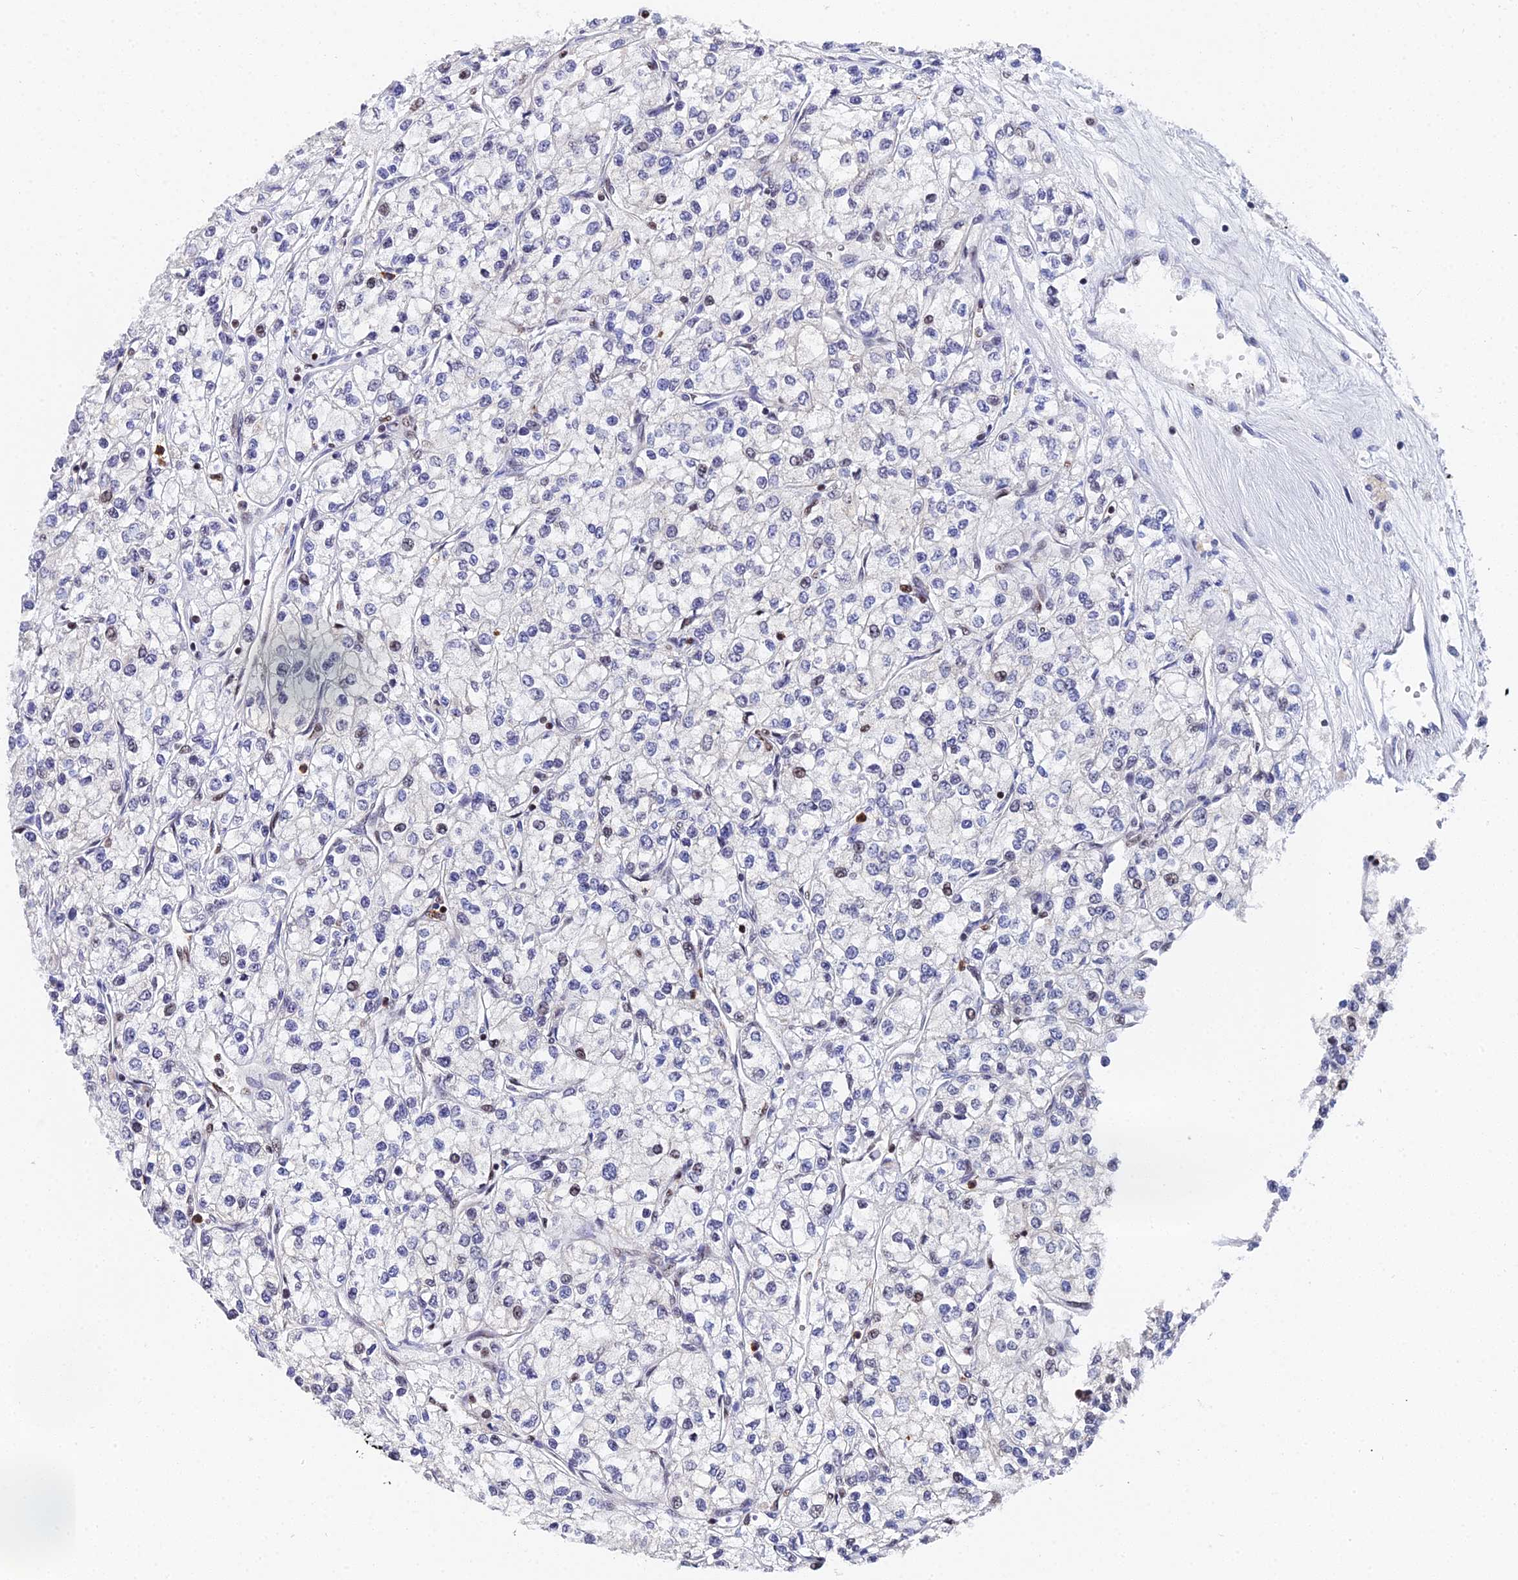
{"staining": {"intensity": "weak", "quantity": "<25%", "location": "nuclear"}, "tissue": "renal cancer", "cell_type": "Tumor cells", "image_type": "cancer", "snomed": [{"axis": "morphology", "description": "Adenocarcinoma, NOS"}, {"axis": "topography", "description": "Kidney"}], "caption": "DAB (3,3'-diaminobenzidine) immunohistochemical staining of human renal adenocarcinoma reveals no significant staining in tumor cells.", "gene": "TIFA", "patient": {"sex": "male", "age": 80}}